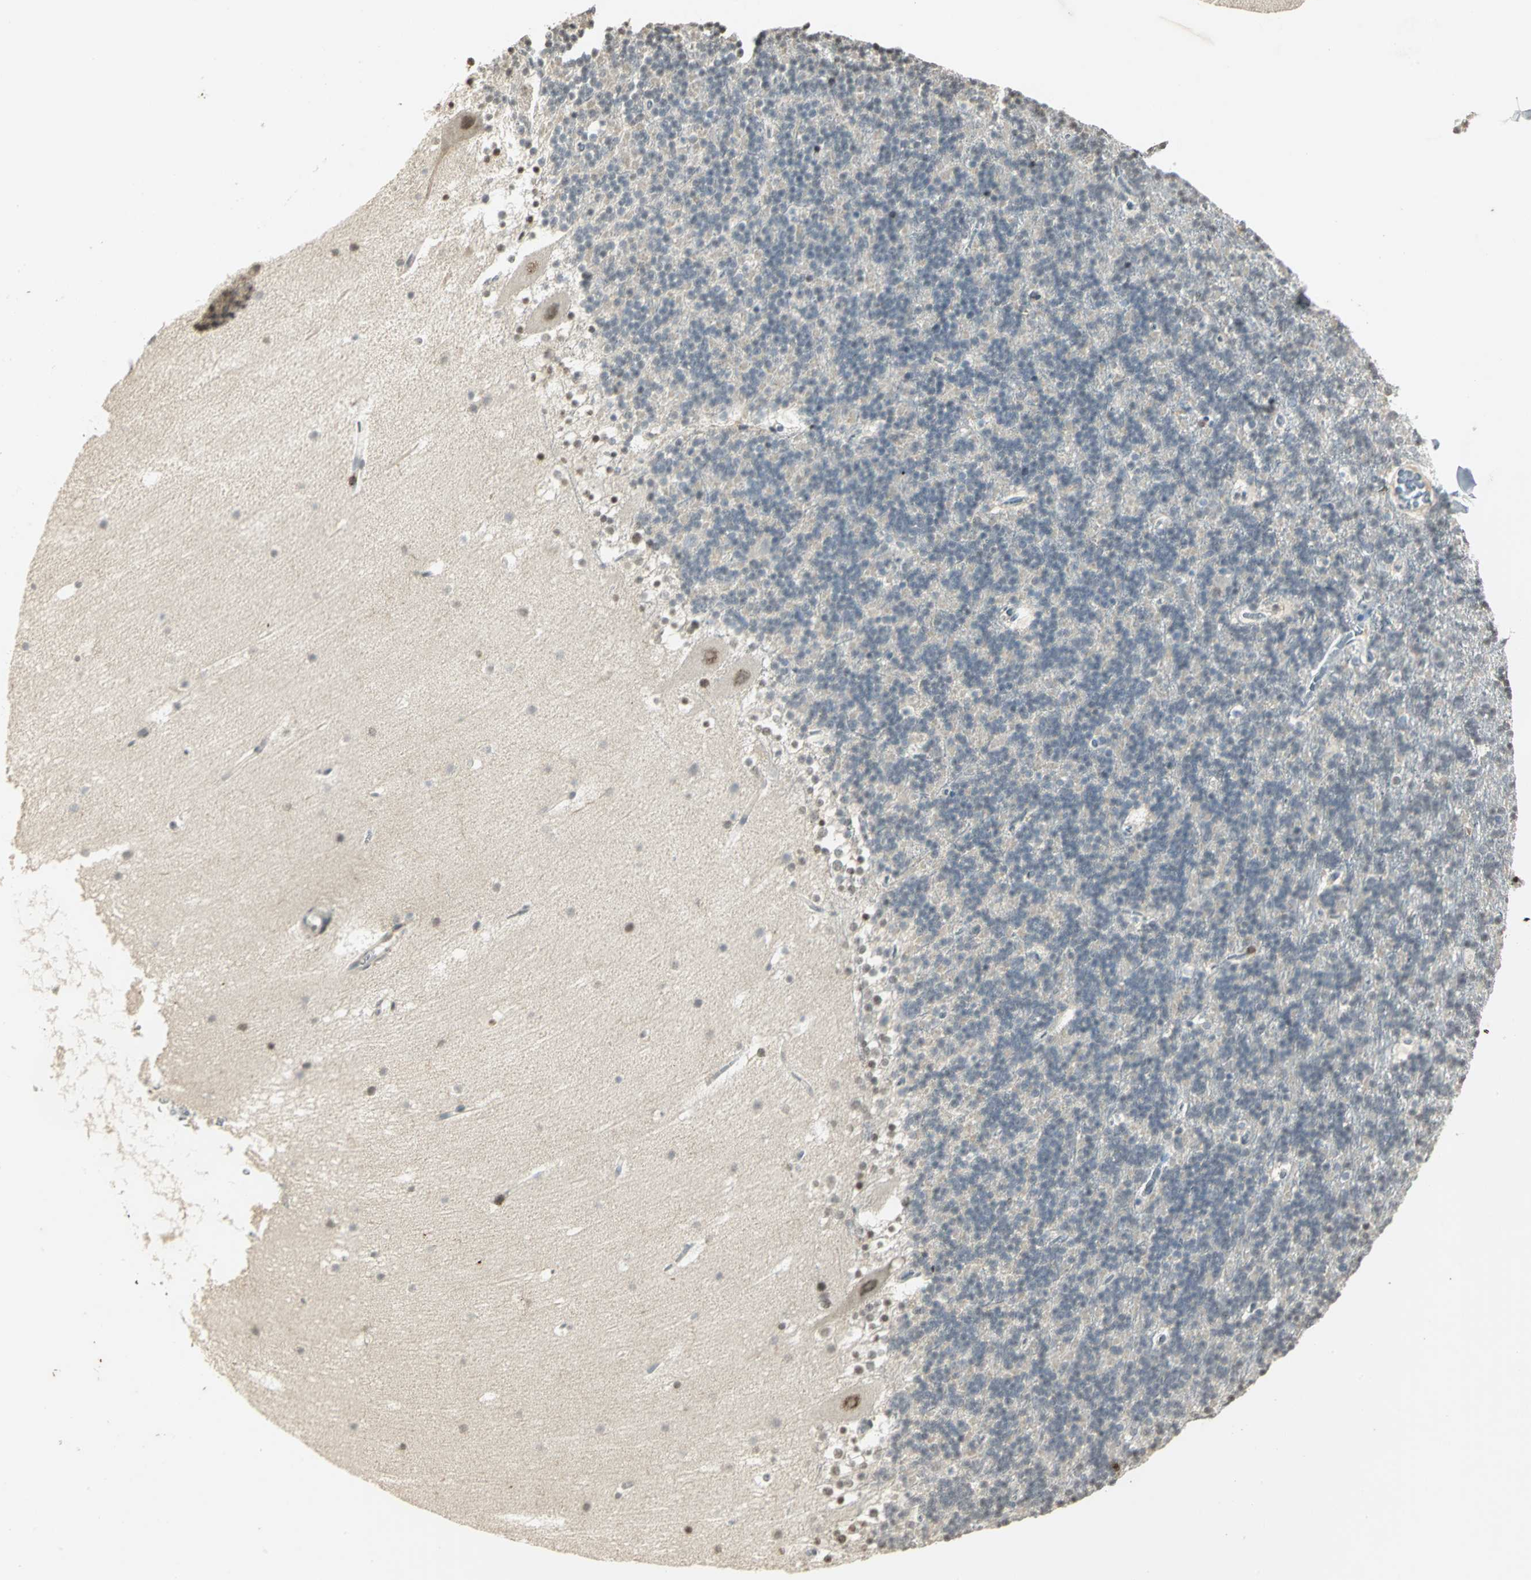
{"staining": {"intensity": "negative", "quantity": "none", "location": "none"}, "tissue": "cerebellum", "cell_type": "Cells in granular layer", "image_type": "normal", "snomed": [{"axis": "morphology", "description": "Normal tissue, NOS"}, {"axis": "topography", "description": "Cerebellum"}], "caption": "Immunohistochemistry (IHC) of benign cerebellum exhibits no expression in cells in granular layer.", "gene": "IL16", "patient": {"sex": "male", "age": 45}}